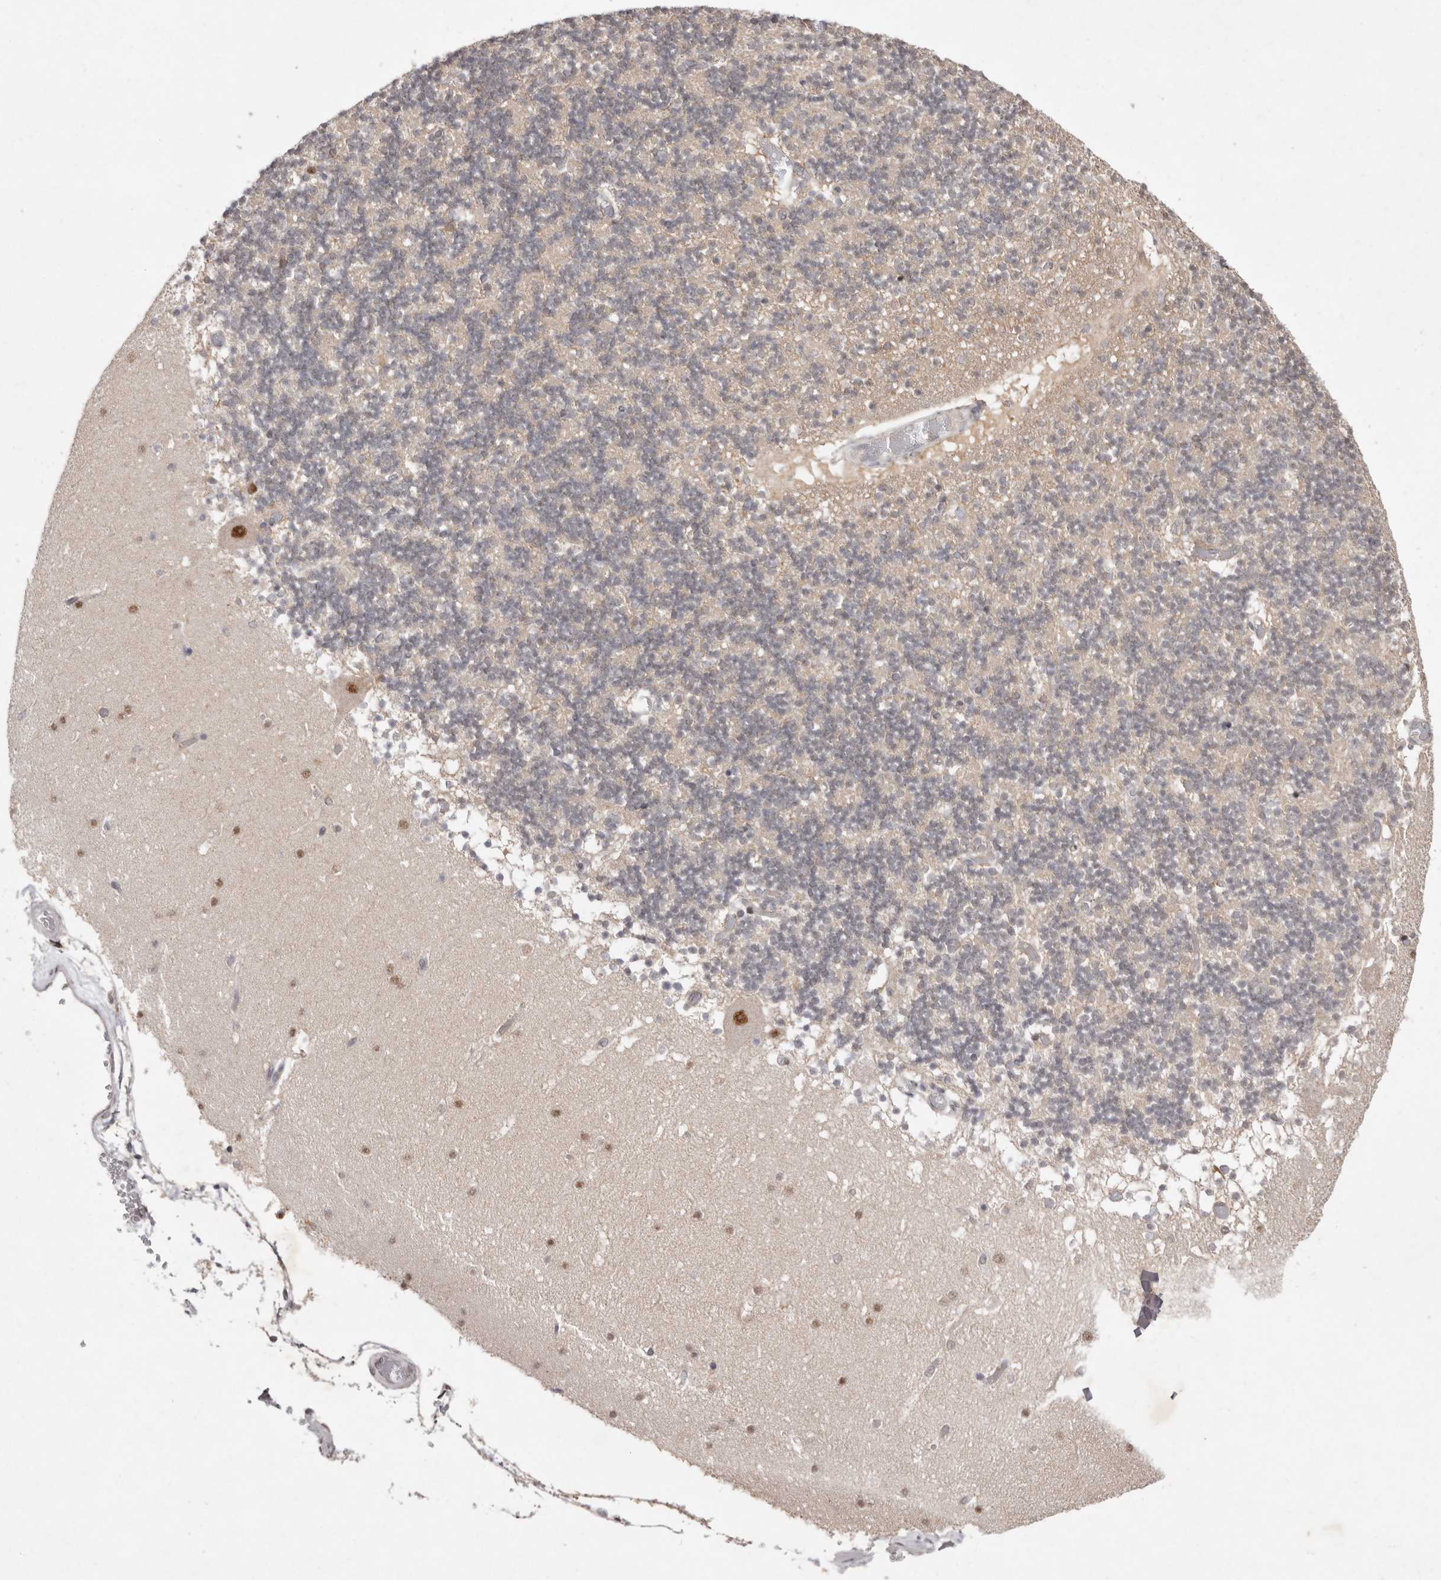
{"staining": {"intensity": "weak", "quantity": "<25%", "location": "cytoplasmic/membranous"}, "tissue": "cerebellum", "cell_type": "Cells in granular layer", "image_type": "normal", "snomed": [{"axis": "morphology", "description": "Normal tissue, NOS"}, {"axis": "topography", "description": "Cerebellum"}], "caption": "The histopathology image demonstrates no staining of cells in granular layer in normal cerebellum.", "gene": "TADA1", "patient": {"sex": "female", "age": 28}}